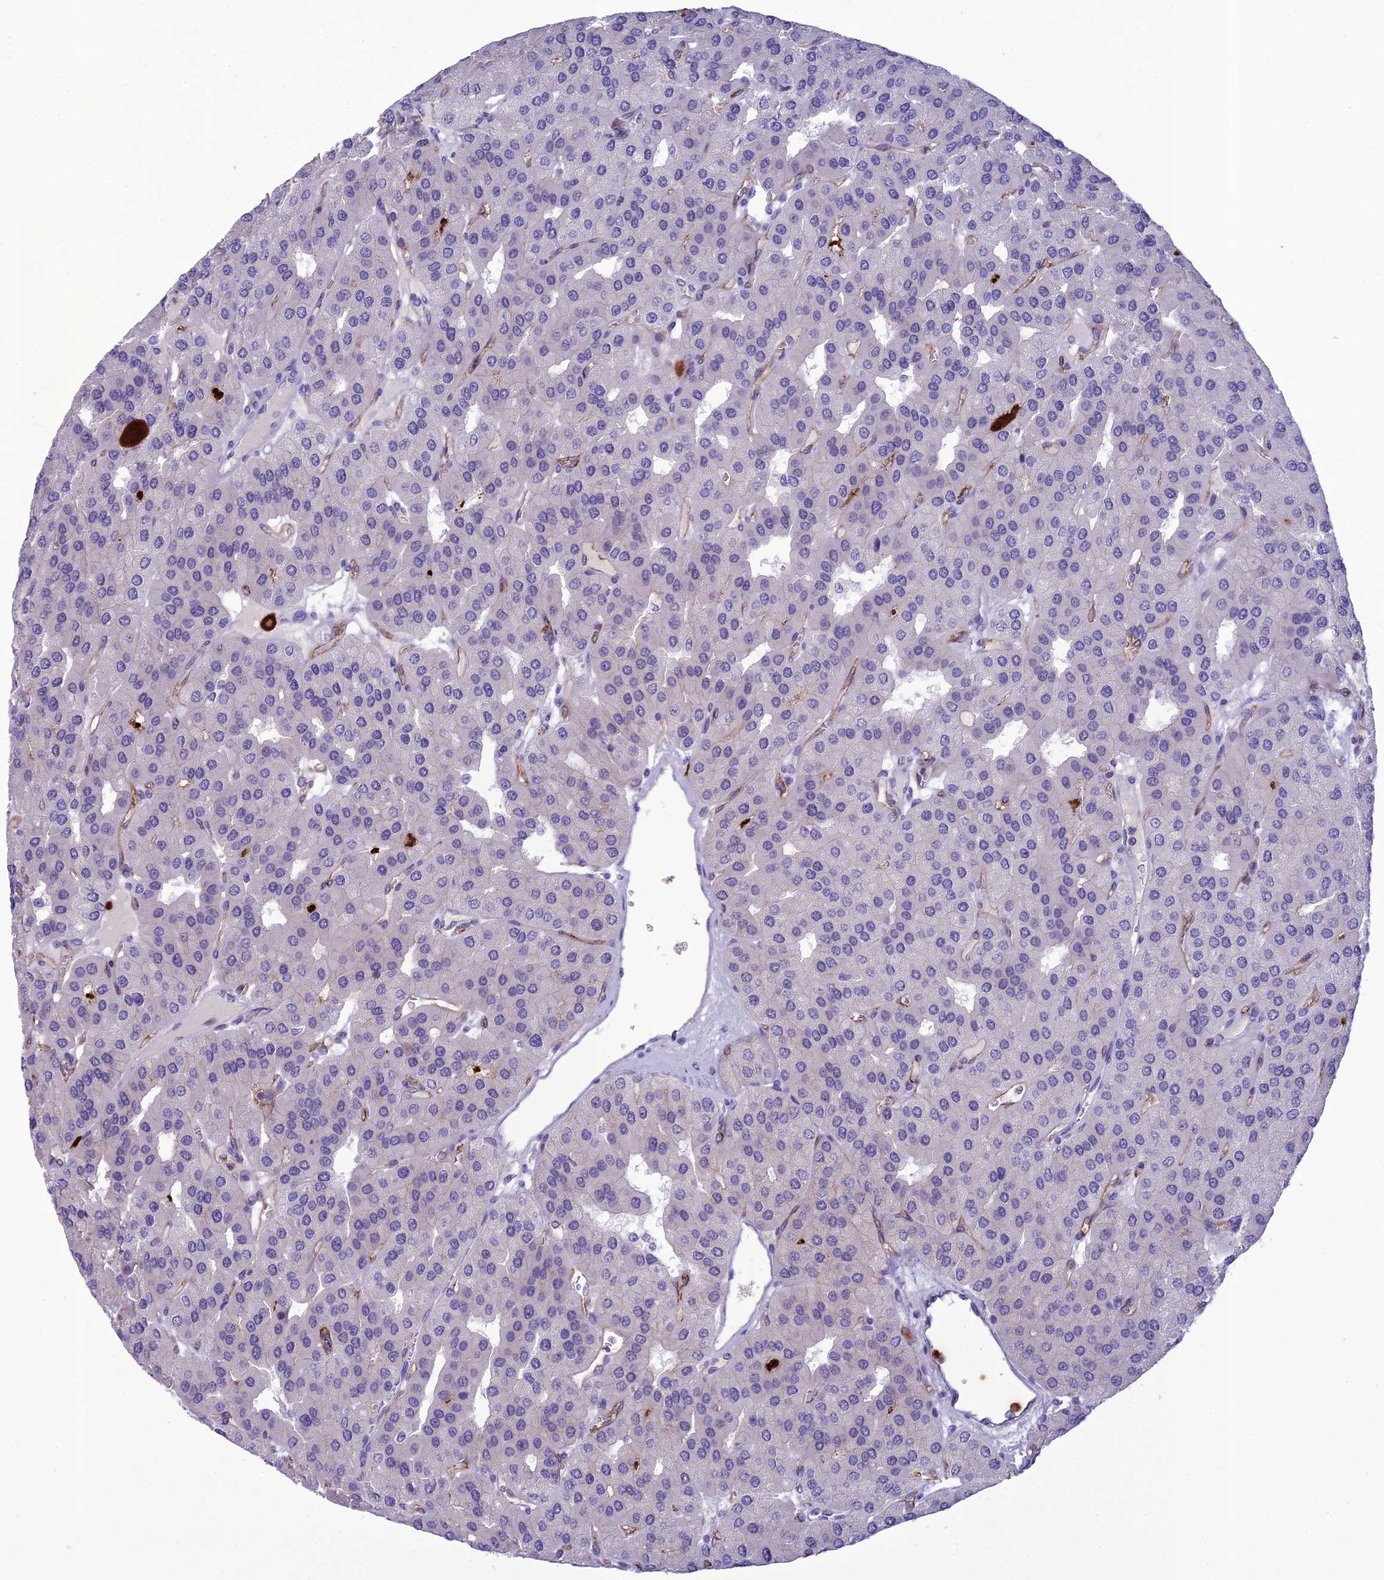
{"staining": {"intensity": "negative", "quantity": "none", "location": "none"}, "tissue": "parathyroid gland", "cell_type": "Glandular cells", "image_type": "normal", "snomed": [{"axis": "morphology", "description": "Normal tissue, NOS"}, {"axis": "morphology", "description": "Adenoma, NOS"}, {"axis": "topography", "description": "Parathyroid gland"}], "caption": "A high-resolution micrograph shows immunohistochemistry (IHC) staining of normal parathyroid gland, which displays no significant staining in glandular cells.", "gene": "BBS7", "patient": {"sex": "female", "age": 86}}